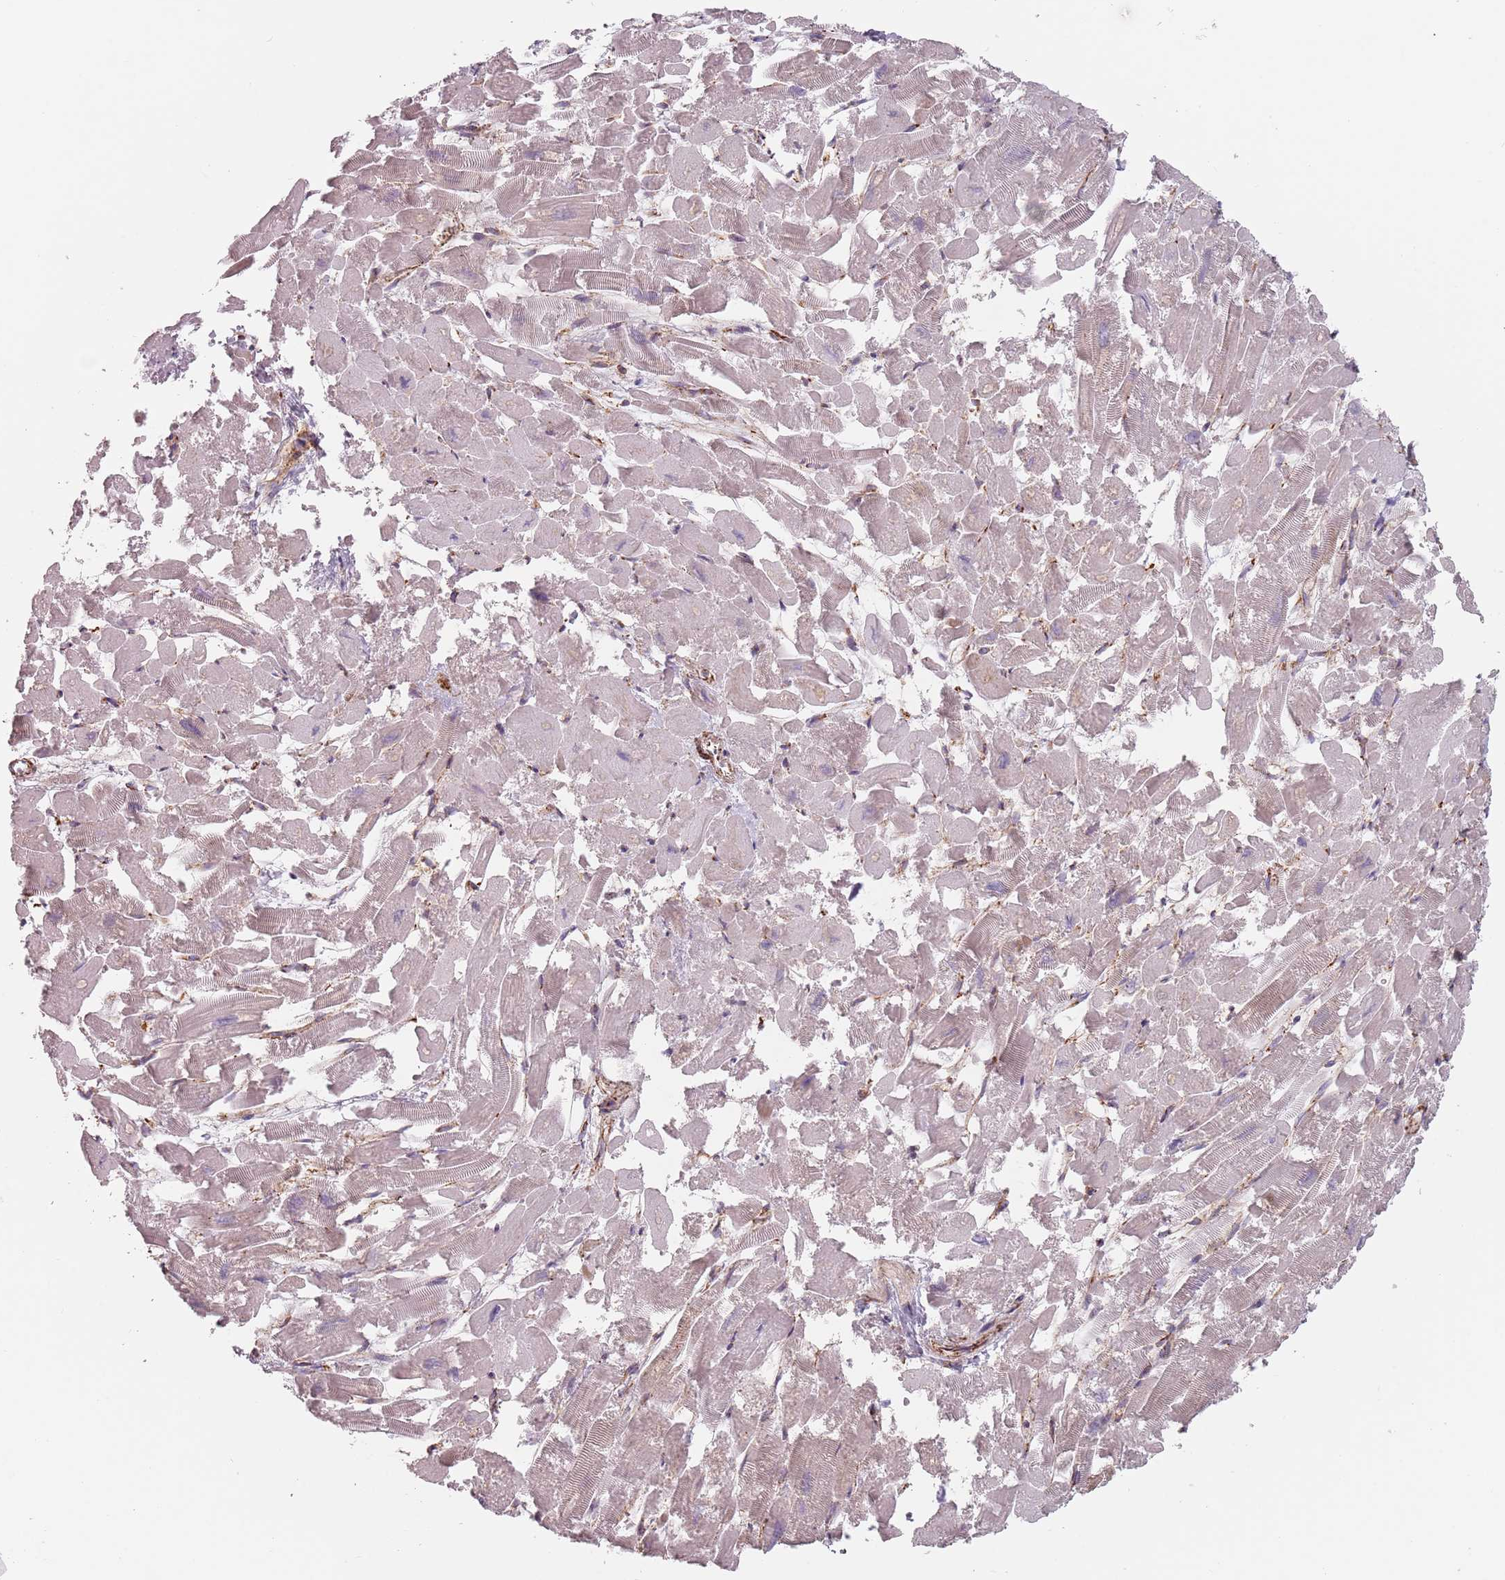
{"staining": {"intensity": "weak", "quantity": "<25%", "location": "cytoplasmic/membranous"}, "tissue": "heart muscle", "cell_type": "Cardiomyocytes", "image_type": "normal", "snomed": [{"axis": "morphology", "description": "Normal tissue, NOS"}, {"axis": "topography", "description": "Heart"}], "caption": "Human heart muscle stained for a protein using IHC displays no positivity in cardiomyocytes.", "gene": "TPD52L2", "patient": {"sex": "male", "age": 54}}